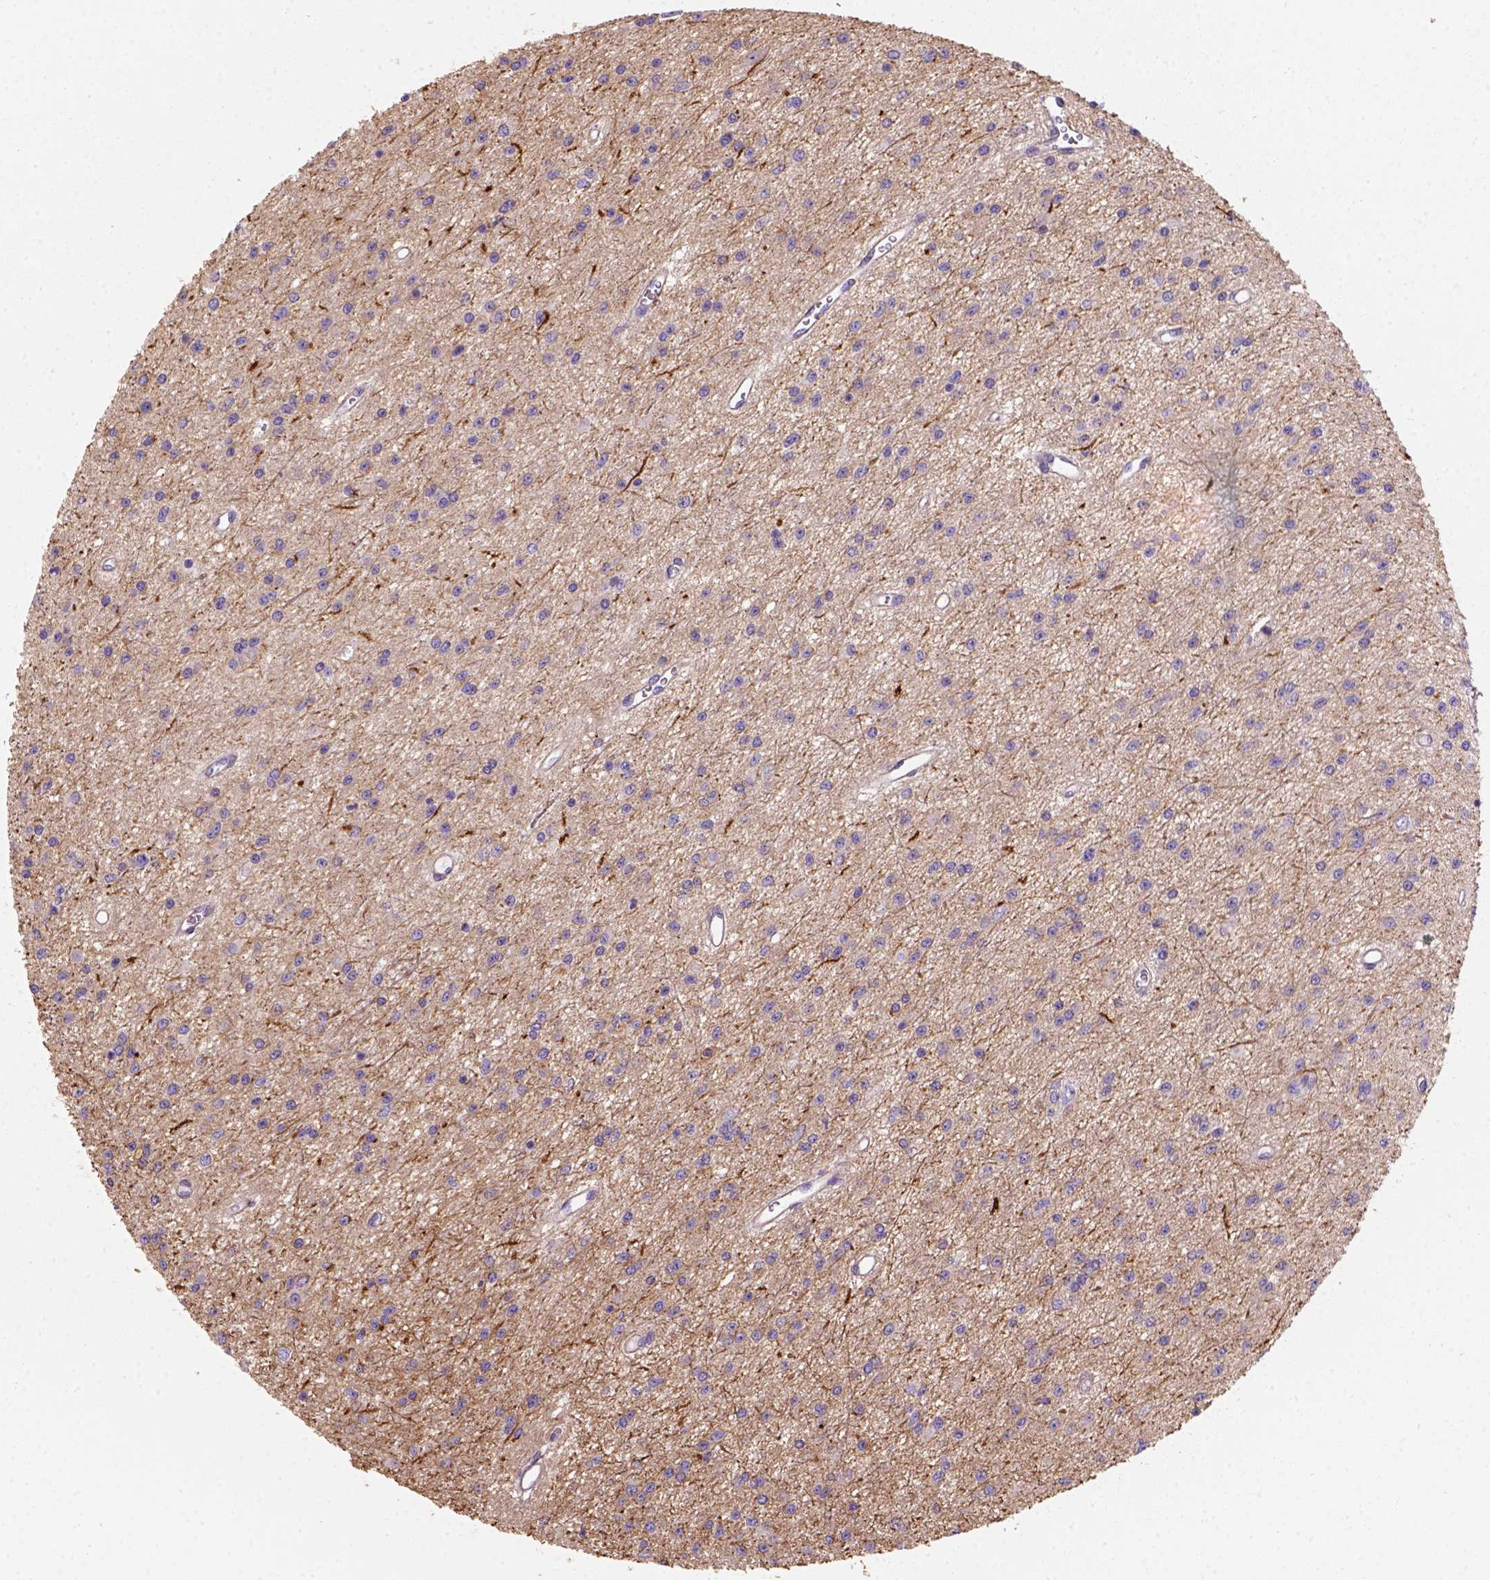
{"staining": {"intensity": "negative", "quantity": "none", "location": "none"}, "tissue": "glioma", "cell_type": "Tumor cells", "image_type": "cancer", "snomed": [{"axis": "morphology", "description": "Glioma, malignant, Low grade"}, {"axis": "topography", "description": "Brain"}], "caption": "Image shows no protein positivity in tumor cells of glioma tissue.", "gene": "GPRC5D", "patient": {"sex": "female", "age": 45}}